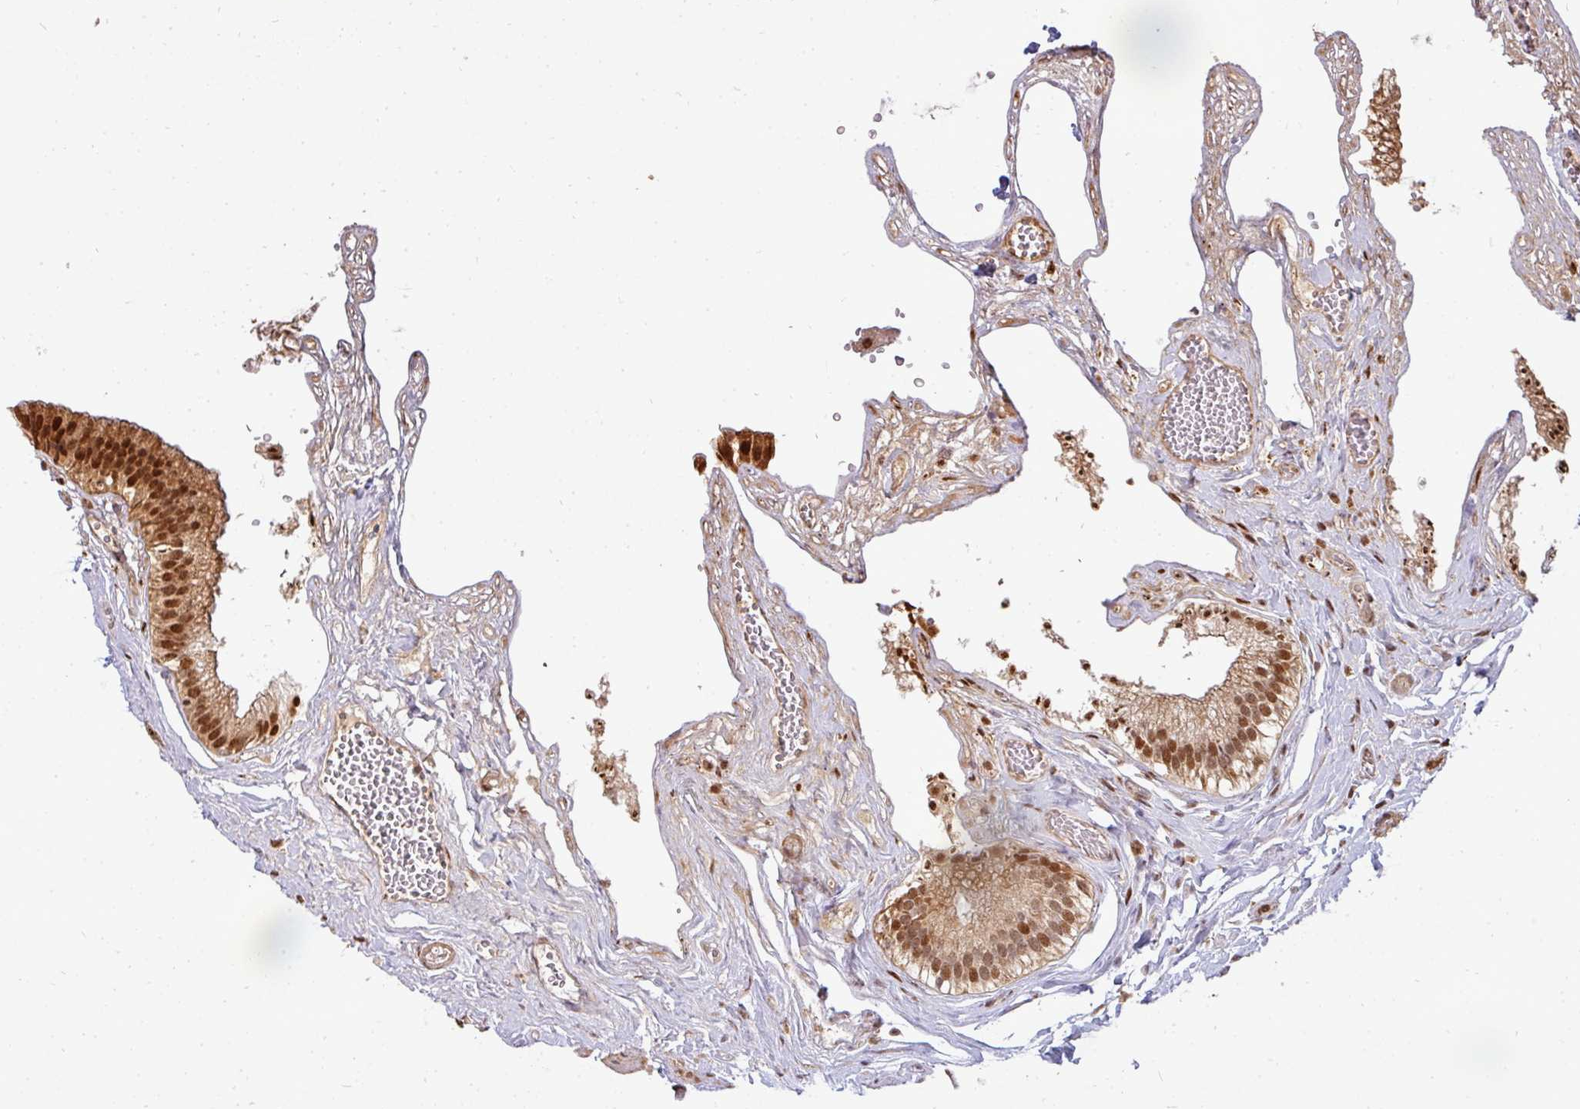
{"staining": {"intensity": "strong", "quantity": ">75%", "location": "cytoplasmic/membranous,nuclear"}, "tissue": "gallbladder", "cell_type": "Glandular cells", "image_type": "normal", "snomed": [{"axis": "morphology", "description": "Normal tissue, NOS"}, {"axis": "topography", "description": "Gallbladder"}], "caption": "This image reveals IHC staining of benign gallbladder, with high strong cytoplasmic/membranous,nuclear positivity in approximately >75% of glandular cells.", "gene": "MAZ", "patient": {"sex": "female", "age": 54}}